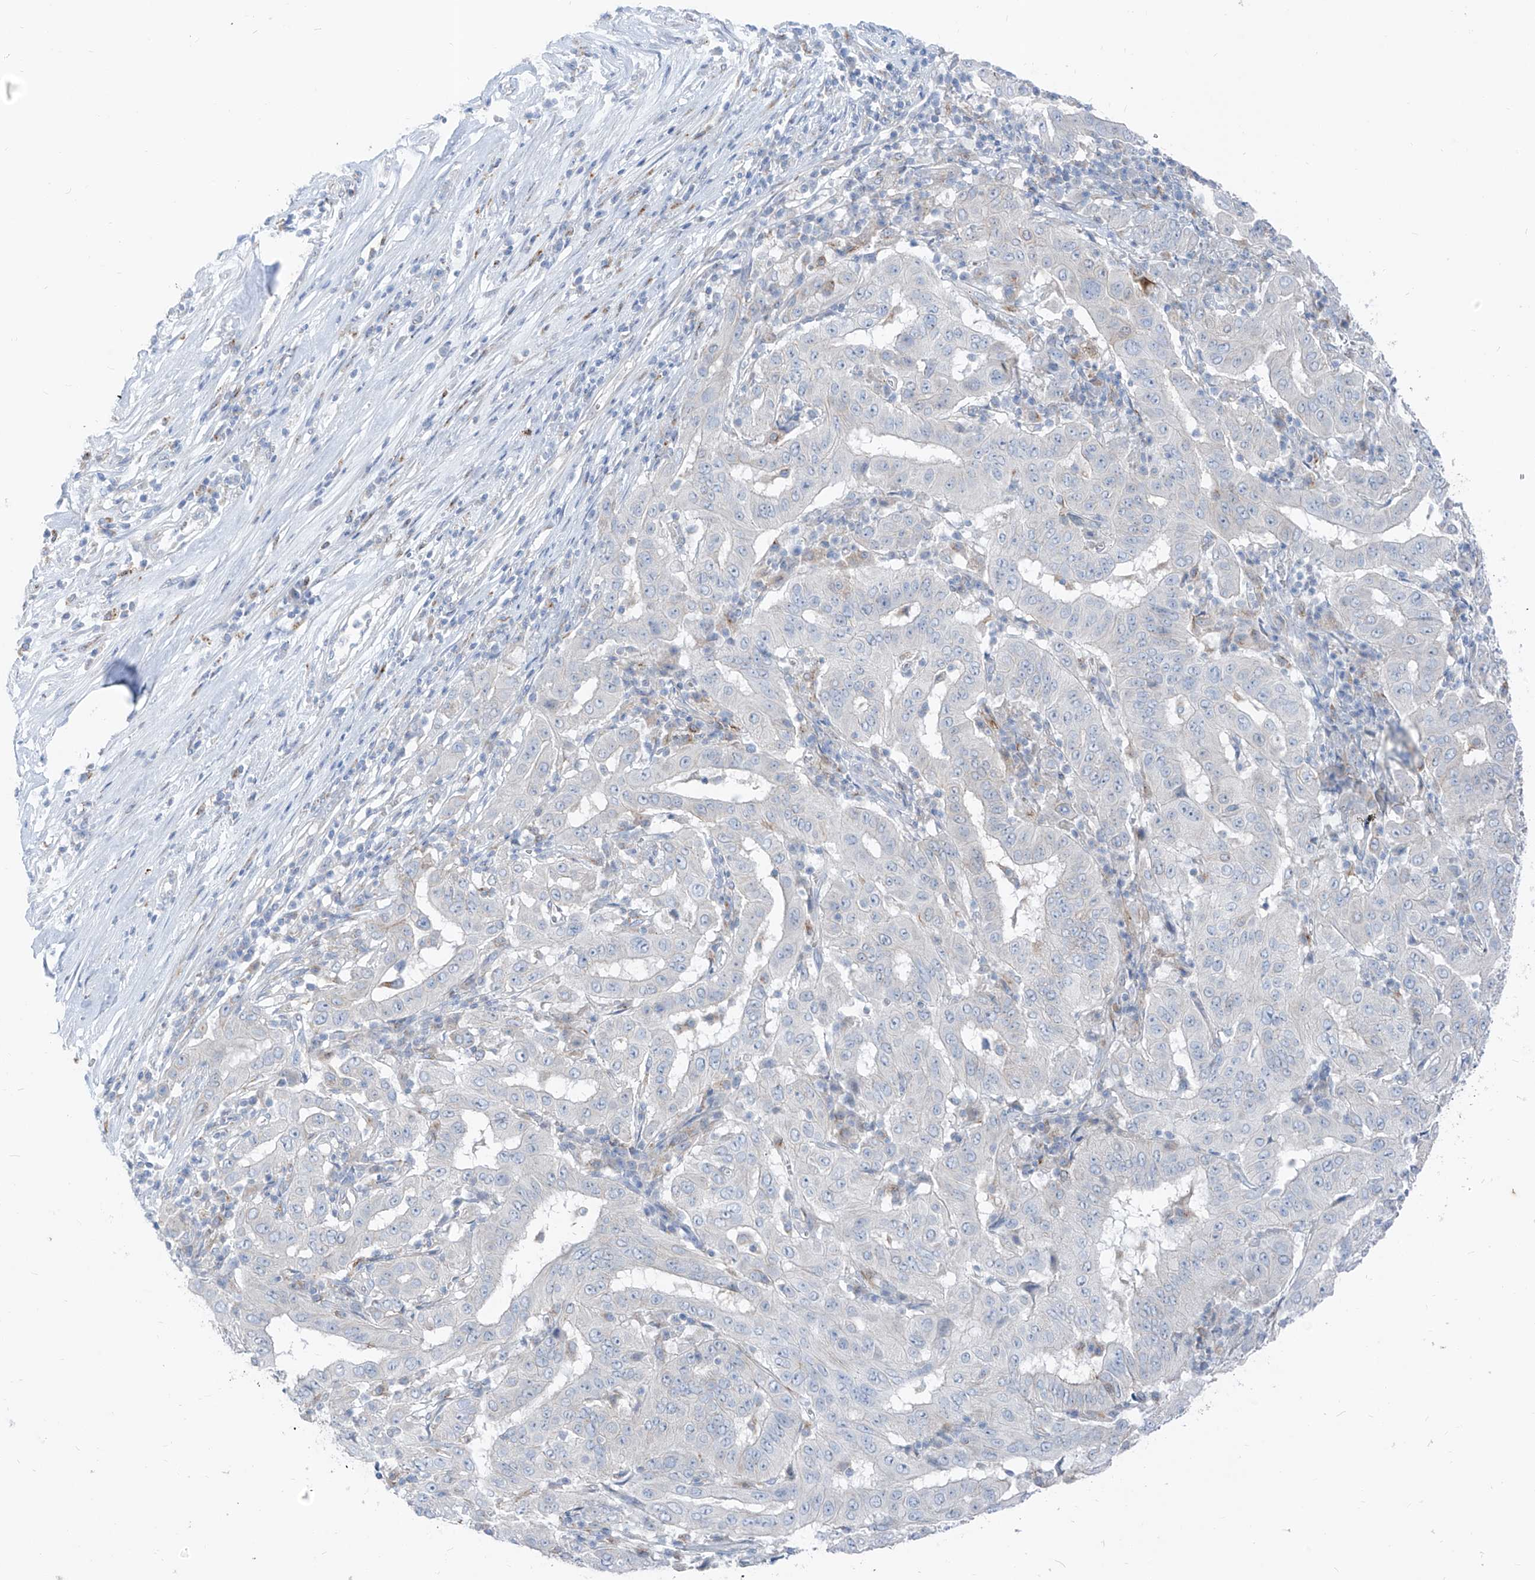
{"staining": {"intensity": "negative", "quantity": "none", "location": "none"}, "tissue": "pancreatic cancer", "cell_type": "Tumor cells", "image_type": "cancer", "snomed": [{"axis": "morphology", "description": "Adenocarcinoma, NOS"}, {"axis": "topography", "description": "Pancreas"}], "caption": "There is no significant positivity in tumor cells of pancreatic adenocarcinoma.", "gene": "GPR137C", "patient": {"sex": "male", "age": 63}}